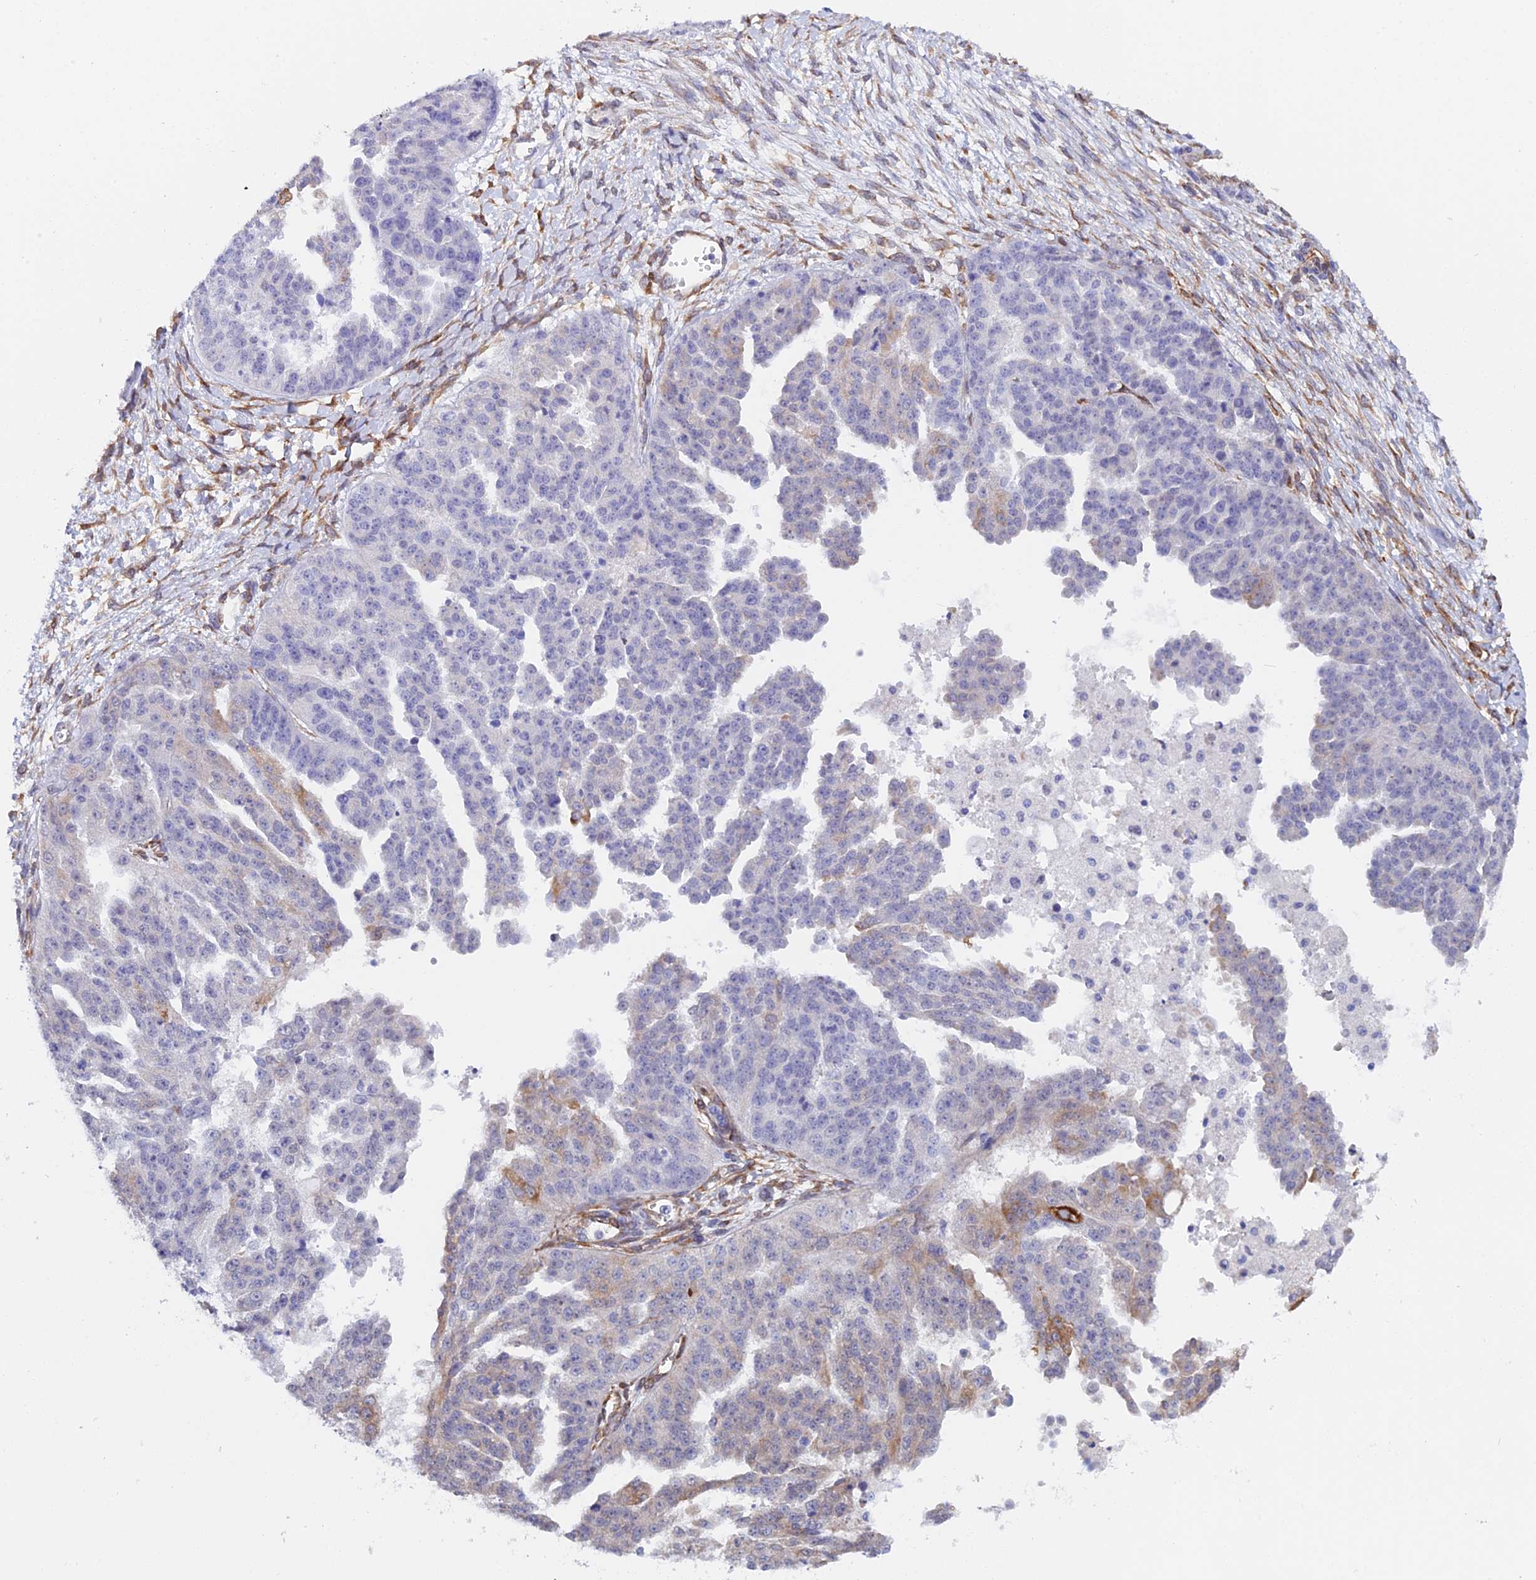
{"staining": {"intensity": "weak", "quantity": "<25%", "location": "cytoplasmic/membranous"}, "tissue": "ovarian cancer", "cell_type": "Tumor cells", "image_type": "cancer", "snomed": [{"axis": "morphology", "description": "Cystadenocarcinoma, serous, NOS"}, {"axis": "topography", "description": "Ovary"}], "caption": "Tumor cells show no significant protein expression in ovarian cancer.", "gene": "MXRA7", "patient": {"sex": "female", "age": 58}}